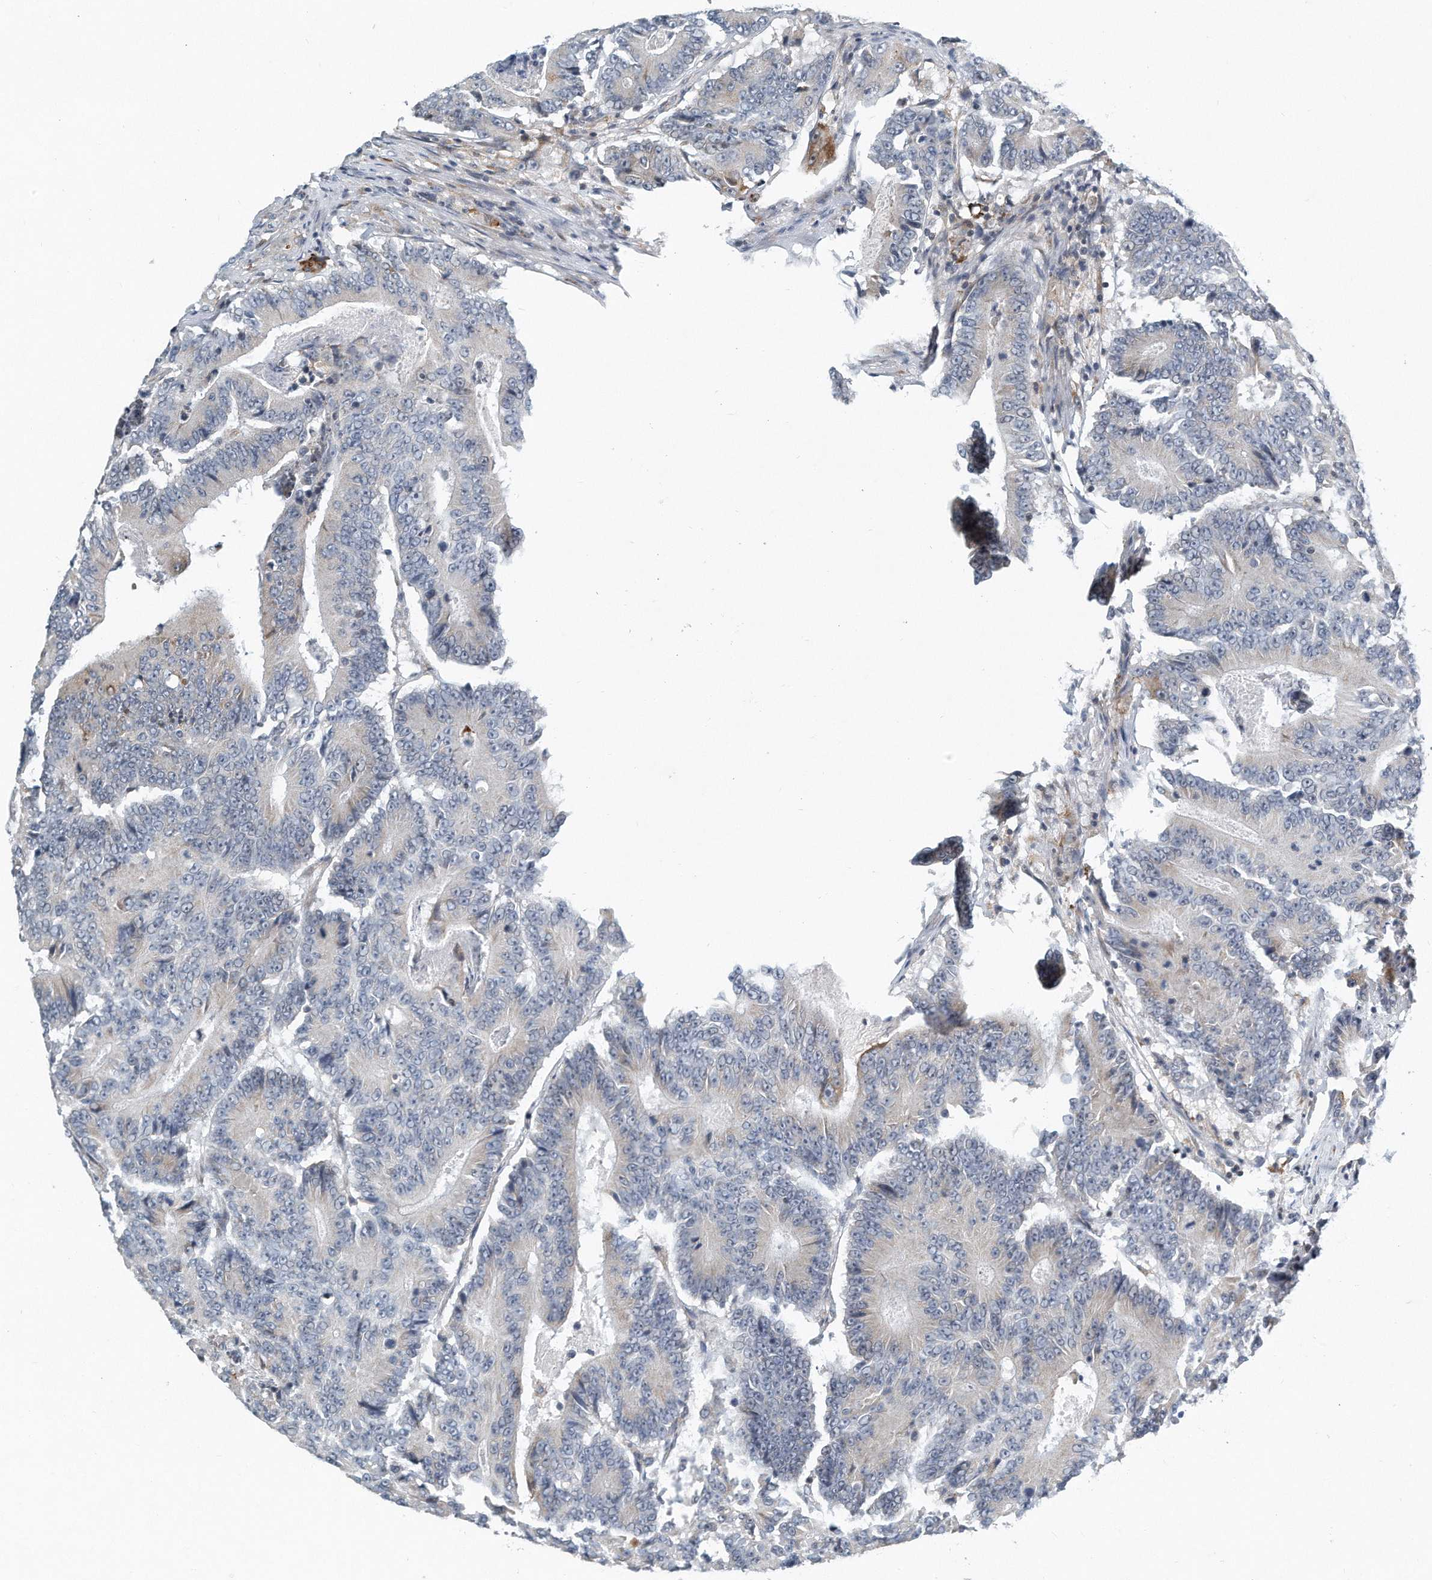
{"staining": {"intensity": "negative", "quantity": "none", "location": "none"}, "tissue": "colorectal cancer", "cell_type": "Tumor cells", "image_type": "cancer", "snomed": [{"axis": "morphology", "description": "Adenocarcinoma, NOS"}, {"axis": "topography", "description": "Colon"}], "caption": "DAB (3,3'-diaminobenzidine) immunohistochemical staining of human adenocarcinoma (colorectal) demonstrates no significant positivity in tumor cells.", "gene": "VLDLR", "patient": {"sex": "male", "age": 83}}